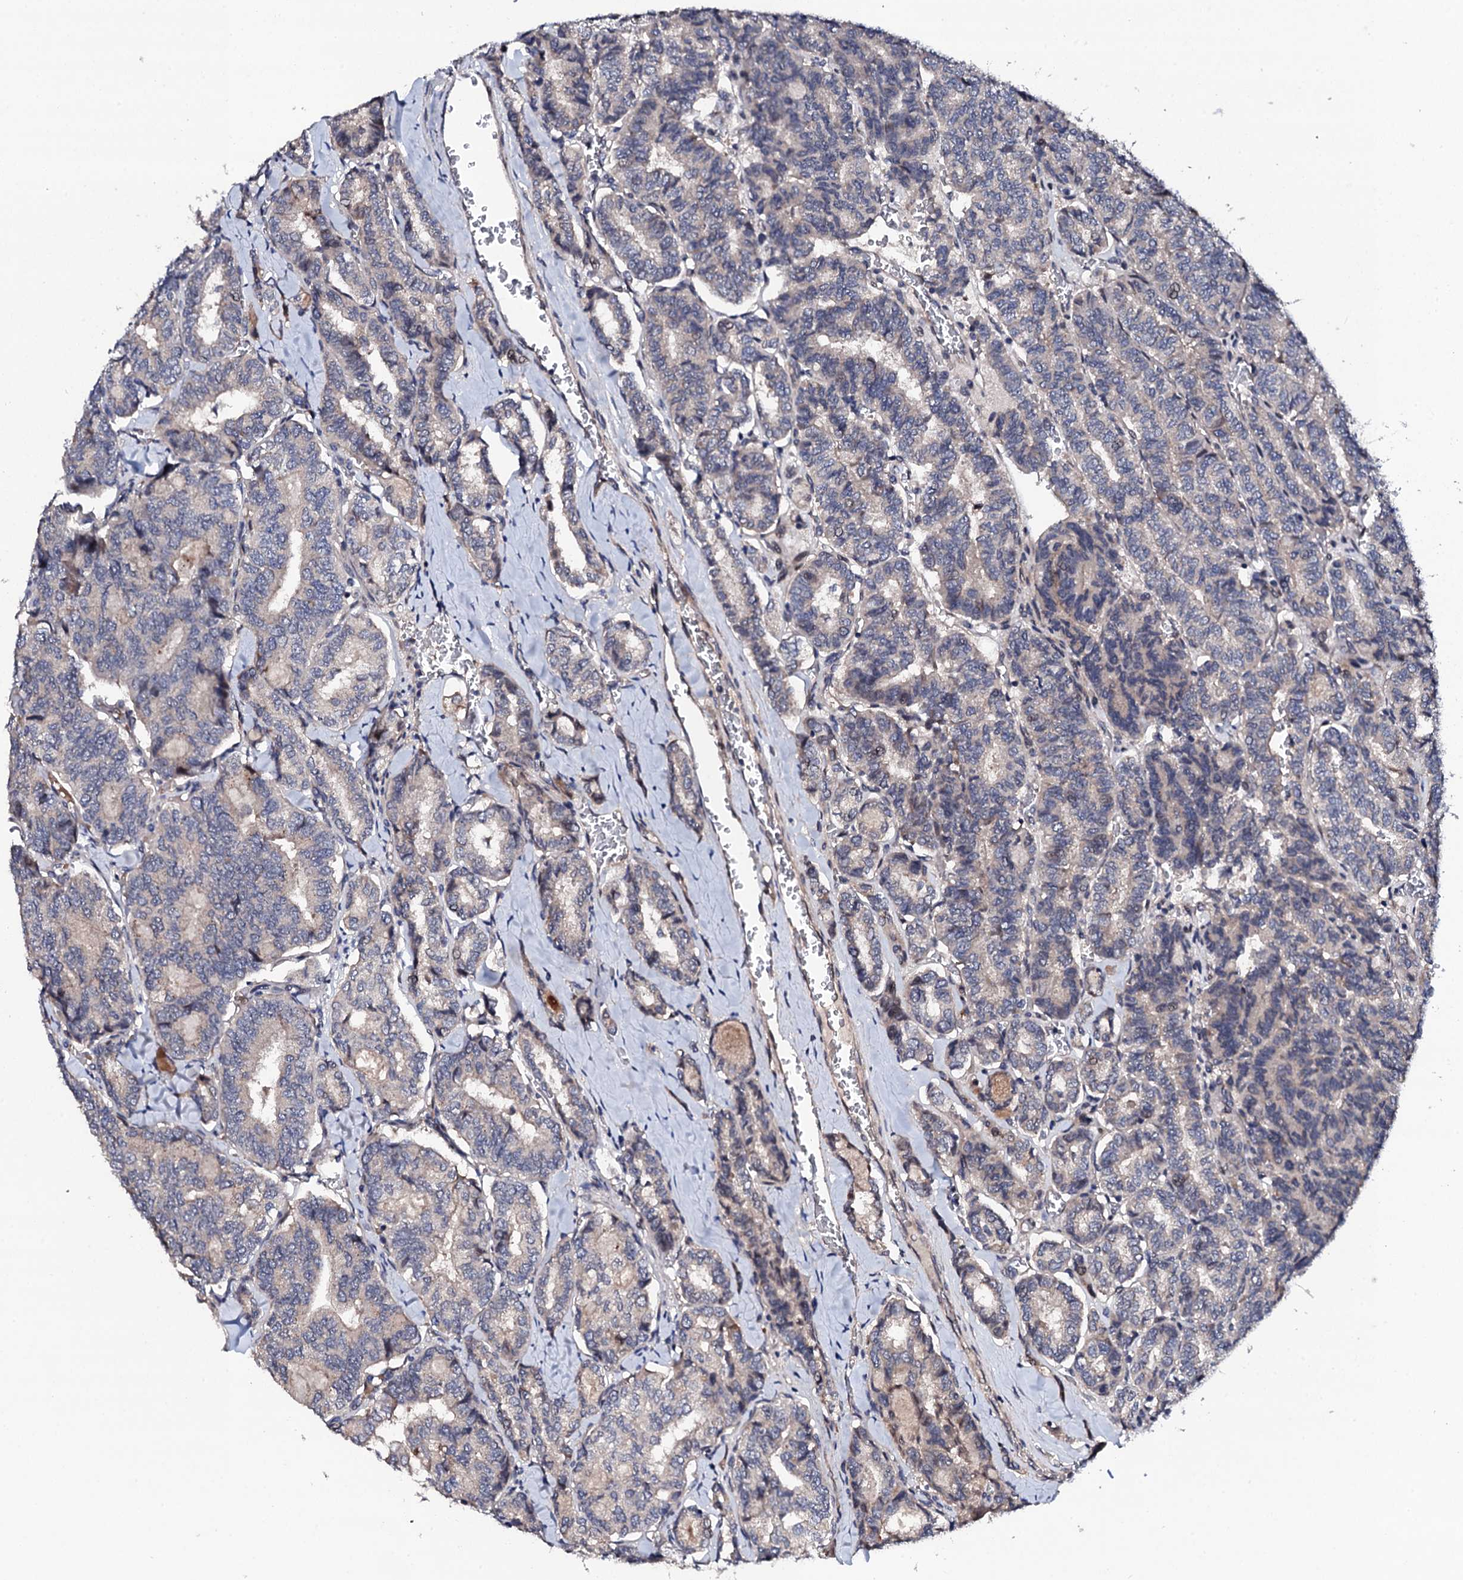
{"staining": {"intensity": "negative", "quantity": "none", "location": "none"}, "tissue": "thyroid cancer", "cell_type": "Tumor cells", "image_type": "cancer", "snomed": [{"axis": "morphology", "description": "Papillary adenocarcinoma, NOS"}, {"axis": "topography", "description": "Thyroid gland"}], "caption": "An IHC micrograph of papillary adenocarcinoma (thyroid) is shown. There is no staining in tumor cells of papillary adenocarcinoma (thyroid). (Brightfield microscopy of DAB immunohistochemistry (IHC) at high magnification).", "gene": "CIAO2A", "patient": {"sex": "female", "age": 35}}